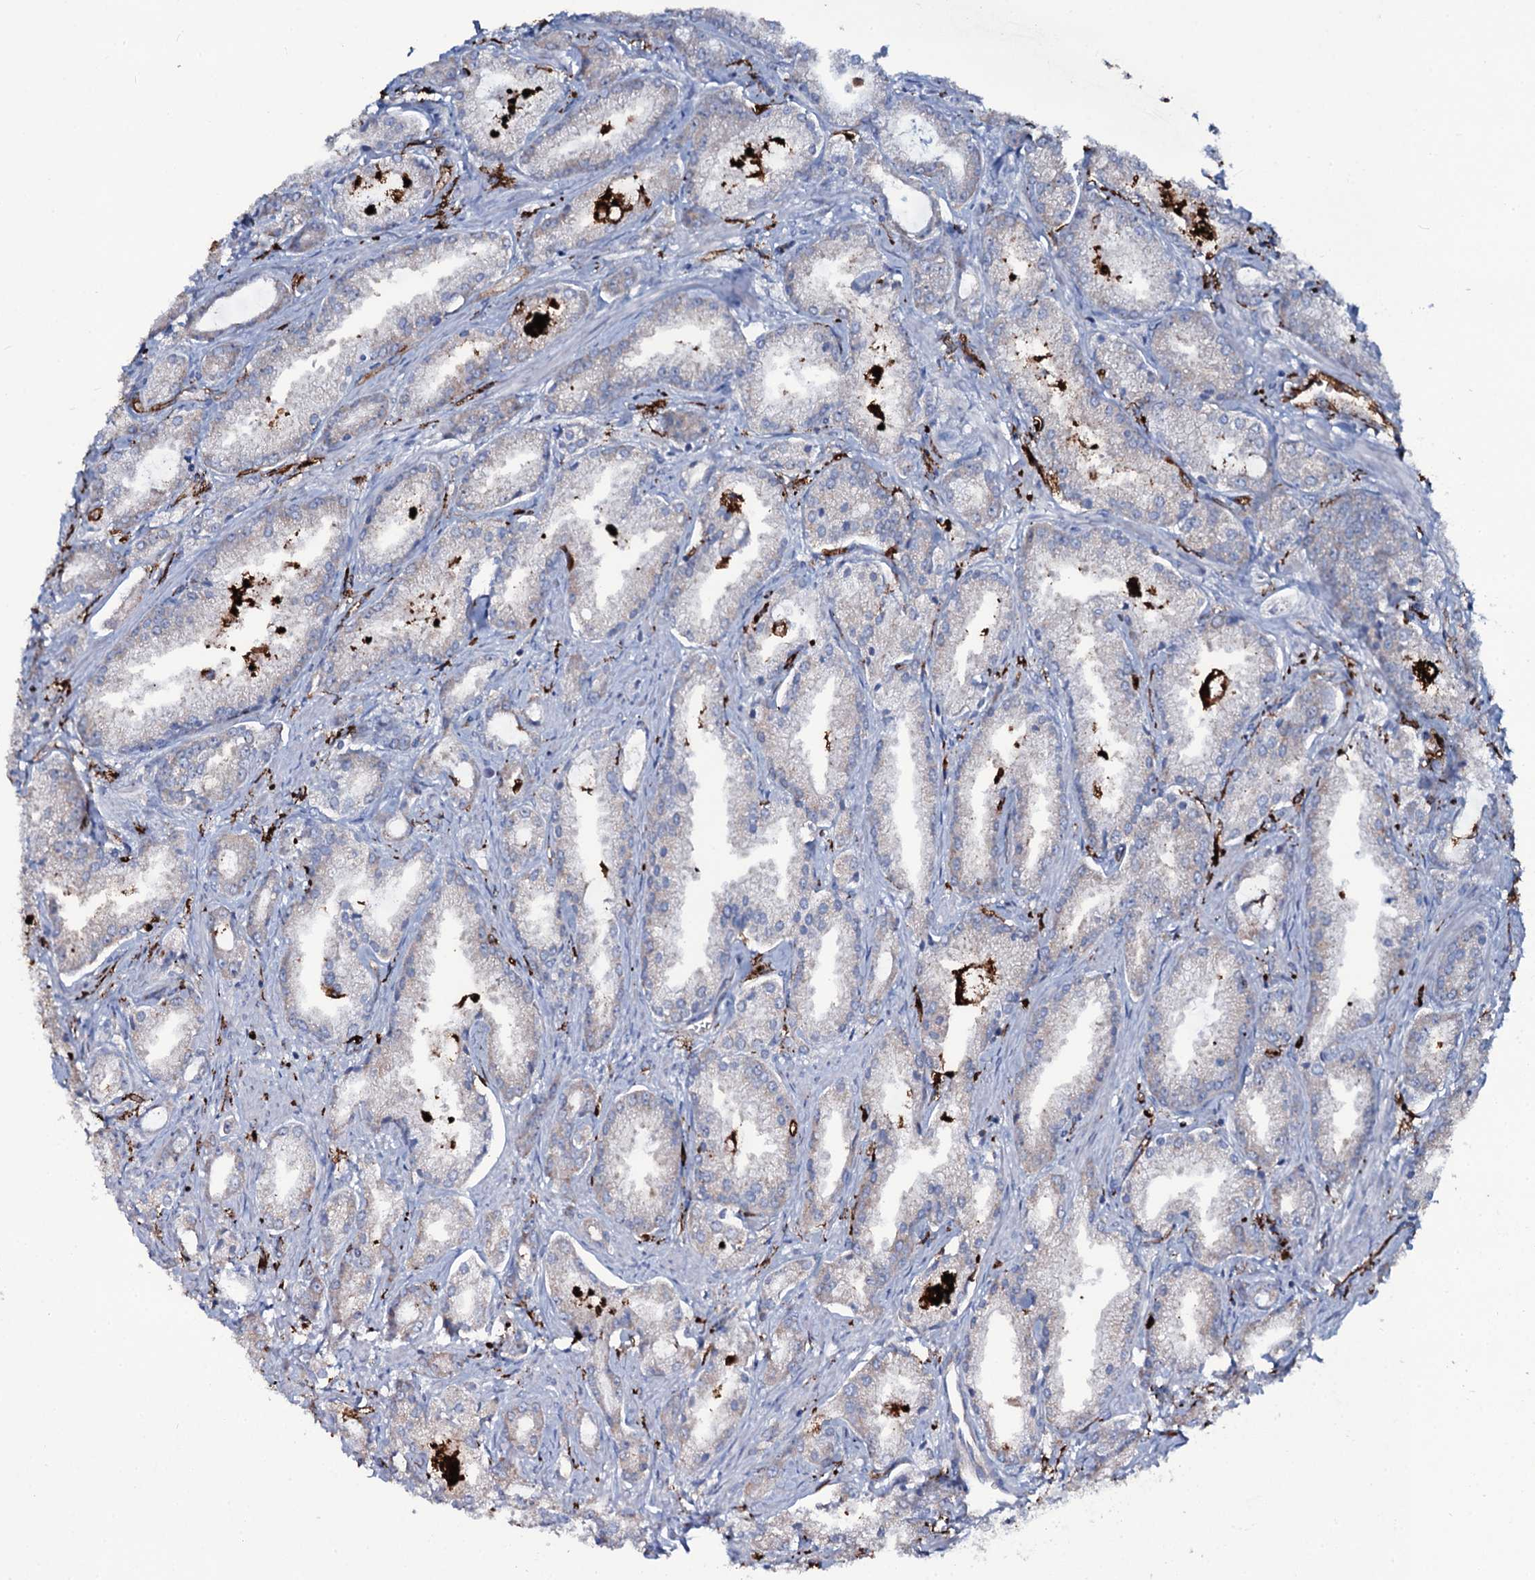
{"staining": {"intensity": "weak", "quantity": "<25%", "location": "cytoplasmic/membranous"}, "tissue": "prostate cancer", "cell_type": "Tumor cells", "image_type": "cancer", "snomed": [{"axis": "morphology", "description": "Adenocarcinoma, Low grade"}, {"axis": "topography", "description": "Prostate"}], "caption": "Micrograph shows no protein positivity in tumor cells of low-grade adenocarcinoma (prostate) tissue. The staining is performed using DAB (3,3'-diaminobenzidine) brown chromogen with nuclei counter-stained in using hematoxylin.", "gene": "OSBPL2", "patient": {"sex": "male", "age": 68}}